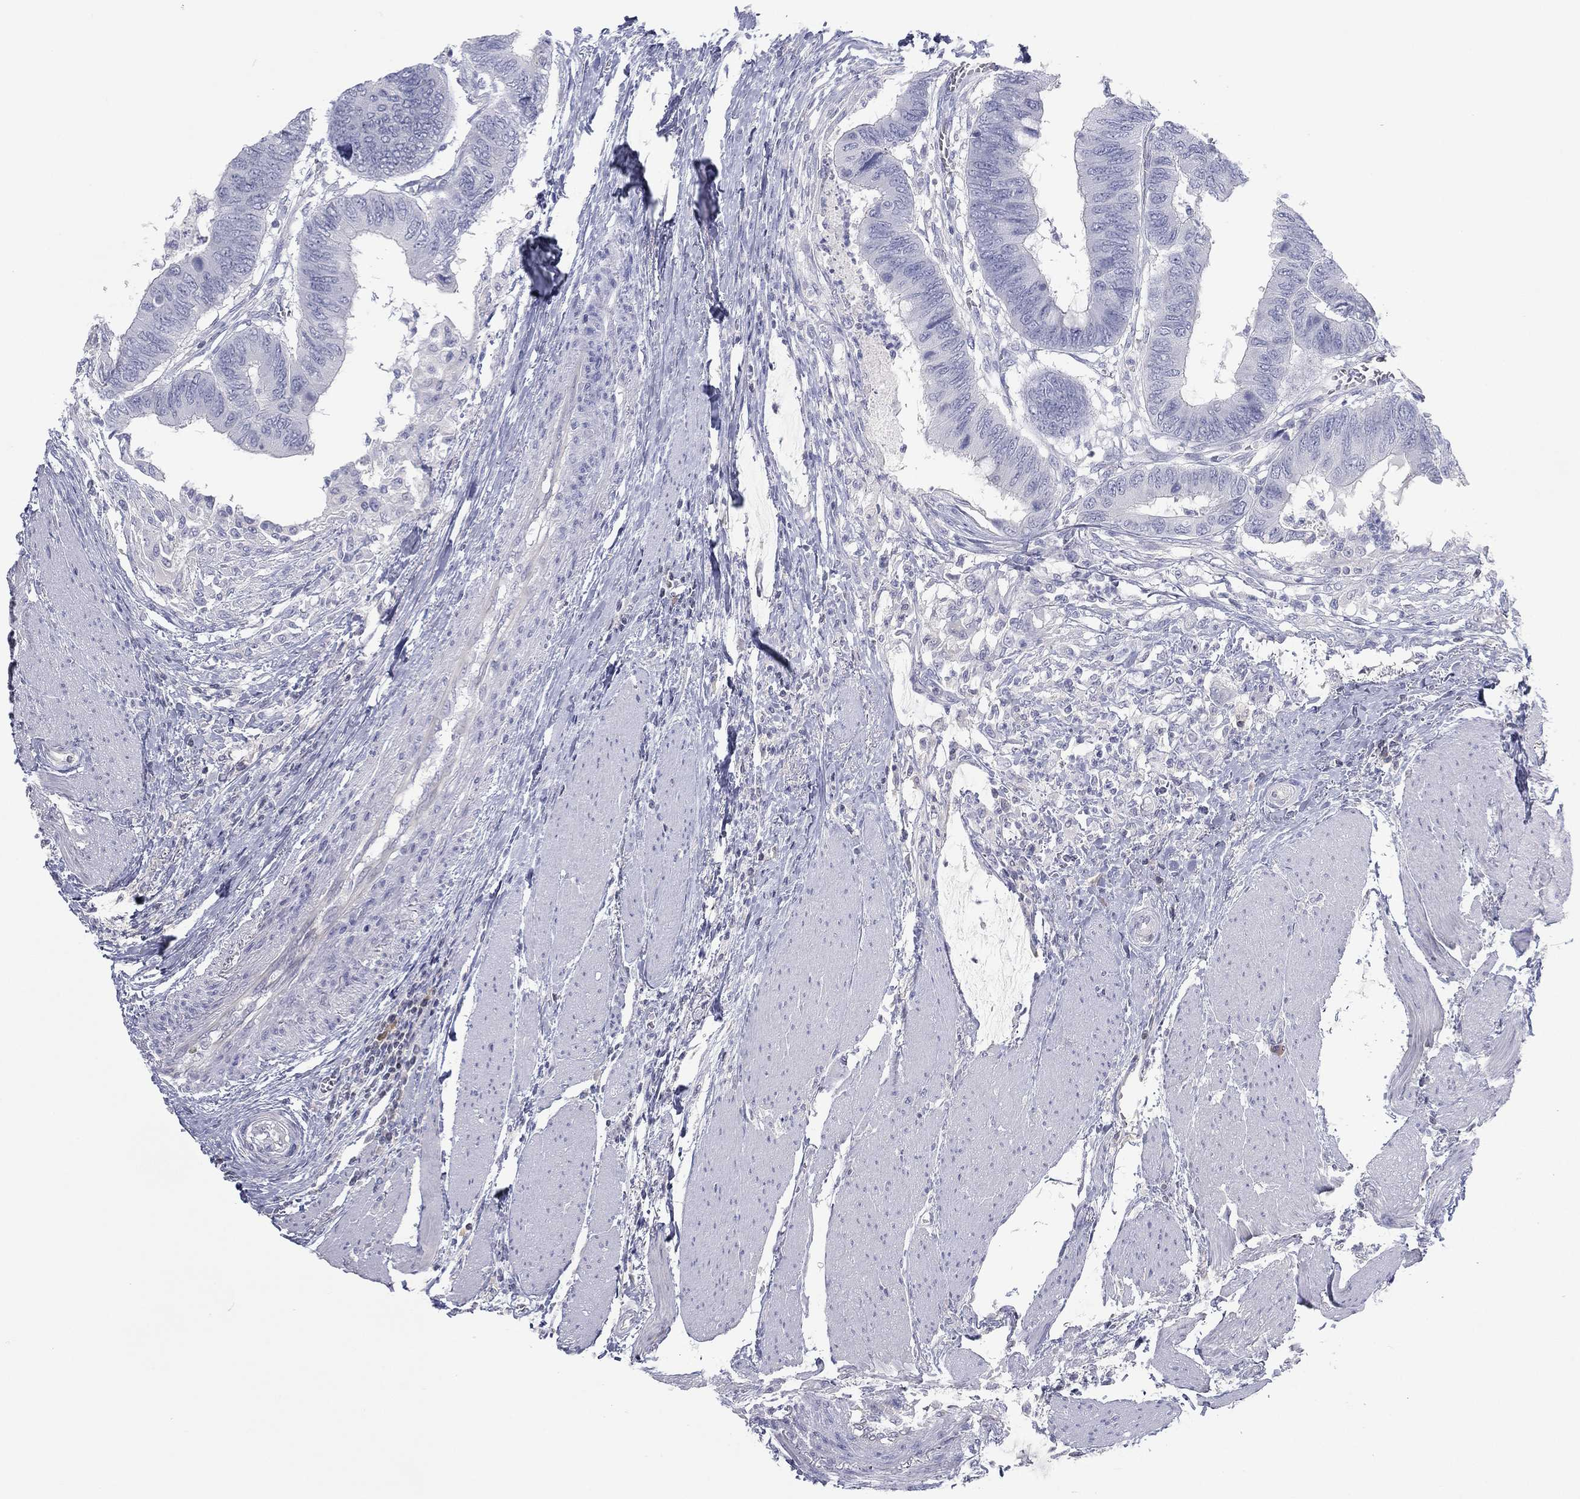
{"staining": {"intensity": "negative", "quantity": "none", "location": "none"}, "tissue": "colorectal cancer", "cell_type": "Tumor cells", "image_type": "cancer", "snomed": [{"axis": "morphology", "description": "Normal tissue, NOS"}, {"axis": "morphology", "description": "Adenocarcinoma, NOS"}, {"axis": "topography", "description": "Rectum"}, {"axis": "topography", "description": "Peripheral nerve tissue"}], "caption": "Tumor cells are negative for protein expression in human colorectal cancer (adenocarcinoma).", "gene": "CPT1B", "patient": {"sex": "male", "age": 92}}